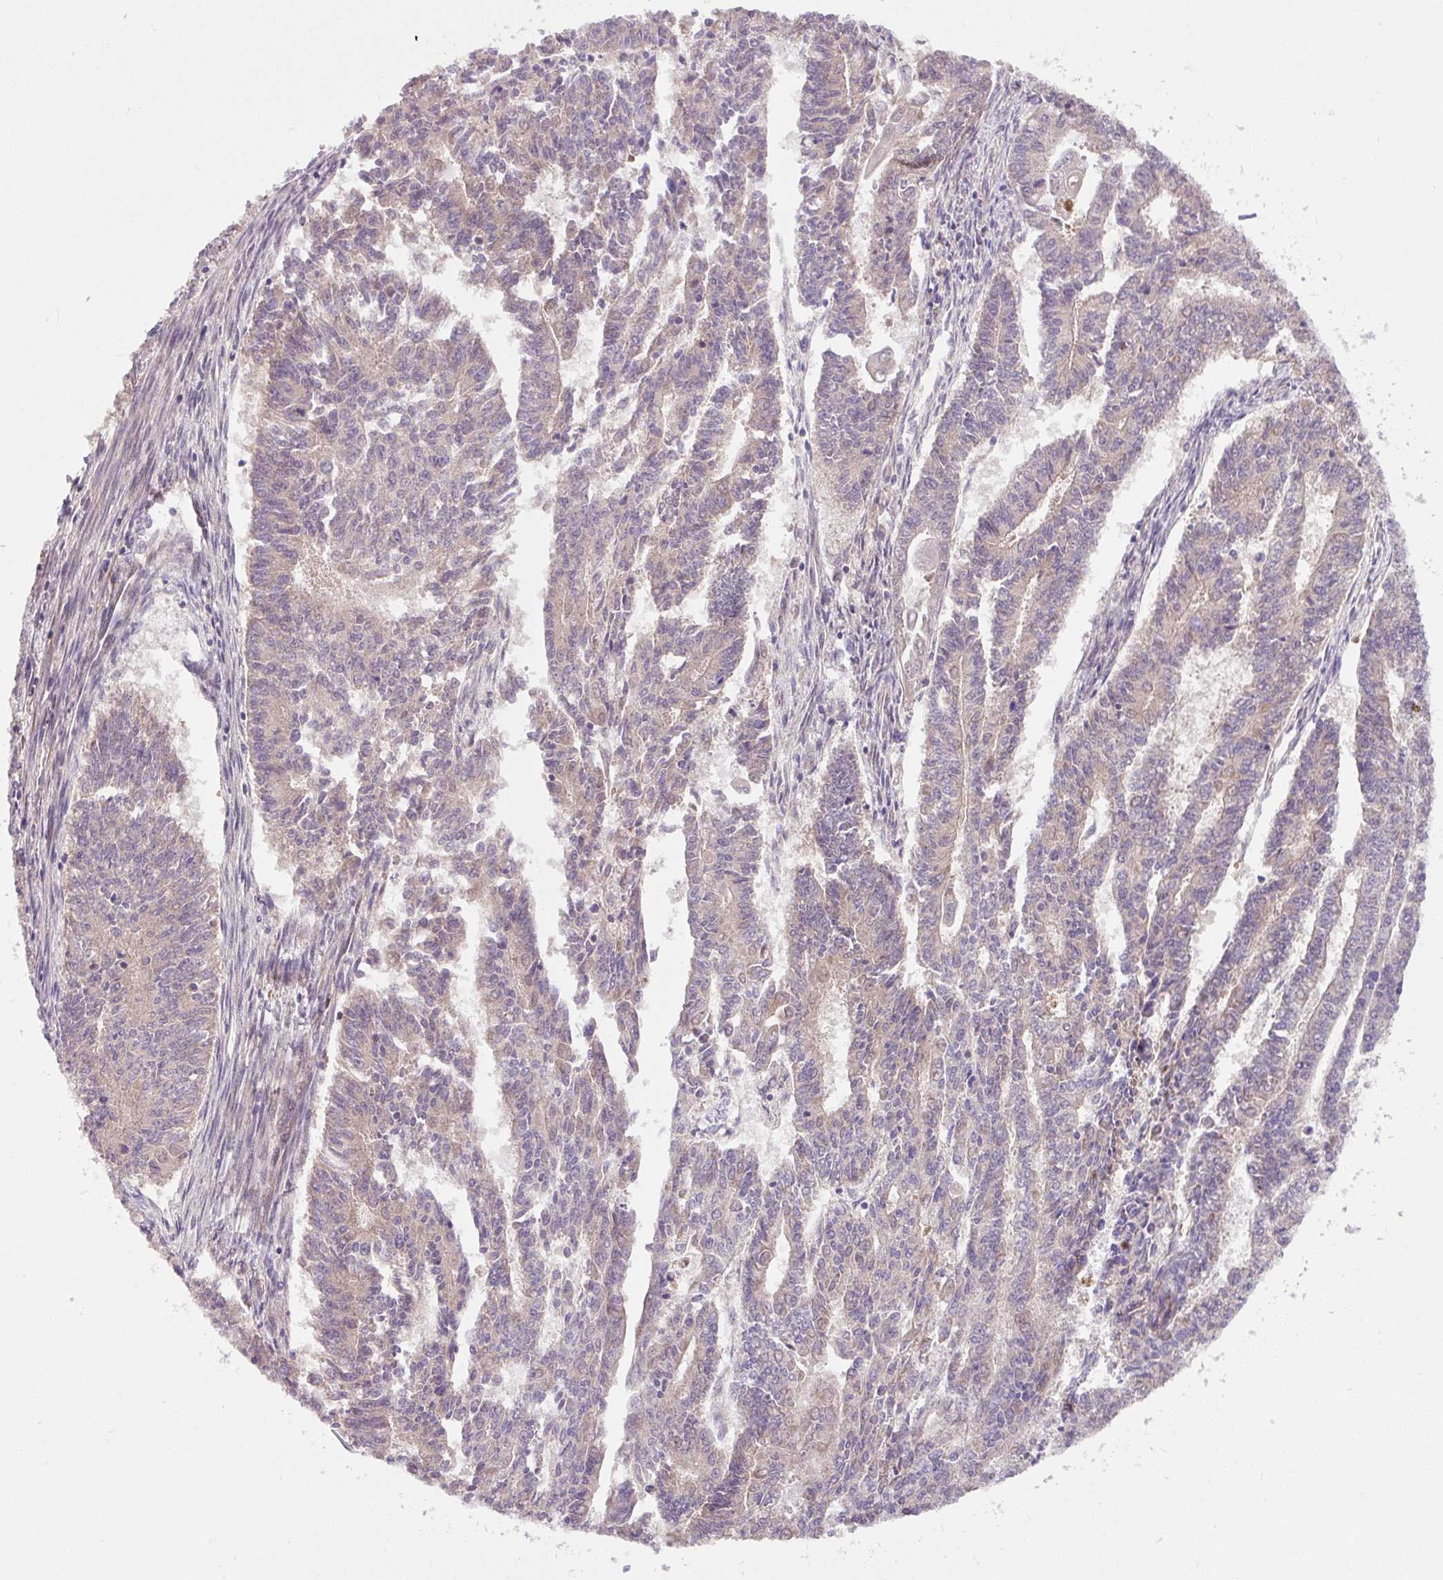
{"staining": {"intensity": "weak", "quantity": ">75%", "location": "cytoplasmic/membranous"}, "tissue": "endometrial cancer", "cell_type": "Tumor cells", "image_type": "cancer", "snomed": [{"axis": "morphology", "description": "Adenocarcinoma, NOS"}, {"axis": "topography", "description": "Endometrium"}], "caption": "High-magnification brightfield microscopy of endometrial cancer (adenocarcinoma) stained with DAB (brown) and counterstained with hematoxylin (blue). tumor cells exhibit weak cytoplasmic/membranous positivity is identified in about>75% of cells. Nuclei are stained in blue.", "gene": "SARS2", "patient": {"sex": "female", "age": 59}}